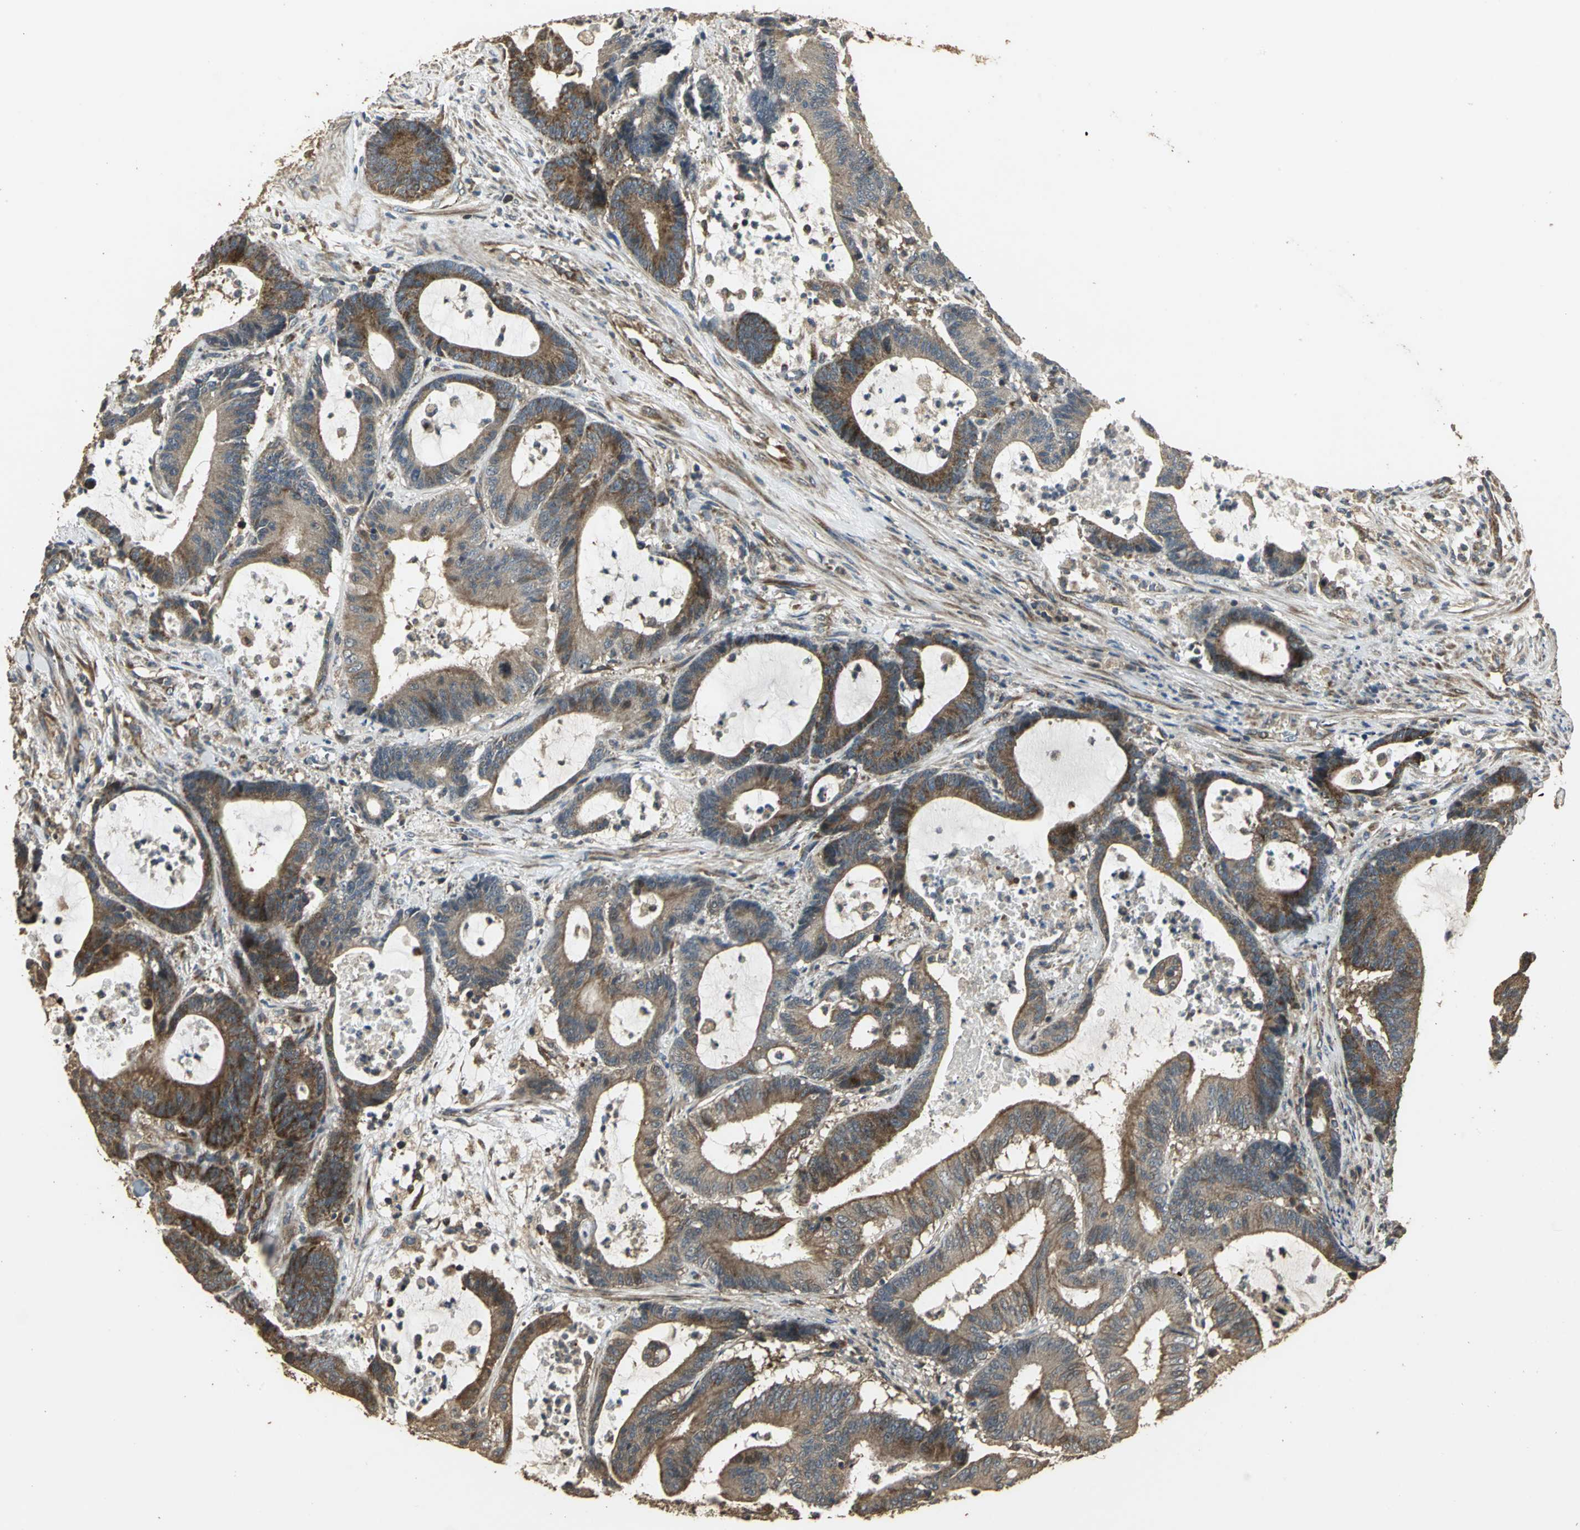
{"staining": {"intensity": "strong", "quantity": "25%-75%", "location": "cytoplasmic/membranous"}, "tissue": "colorectal cancer", "cell_type": "Tumor cells", "image_type": "cancer", "snomed": [{"axis": "morphology", "description": "Adenocarcinoma, NOS"}, {"axis": "topography", "description": "Colon"}], "caption": "This is a histology image of immunohistochemistry (IHC) staining of adenocarcinoma (colorectal), which shows strong expression in the cytoplasmic/membranous of tumor cells.", "gene": "KANK1", "patient": {"sex": "female", "age": 84}}